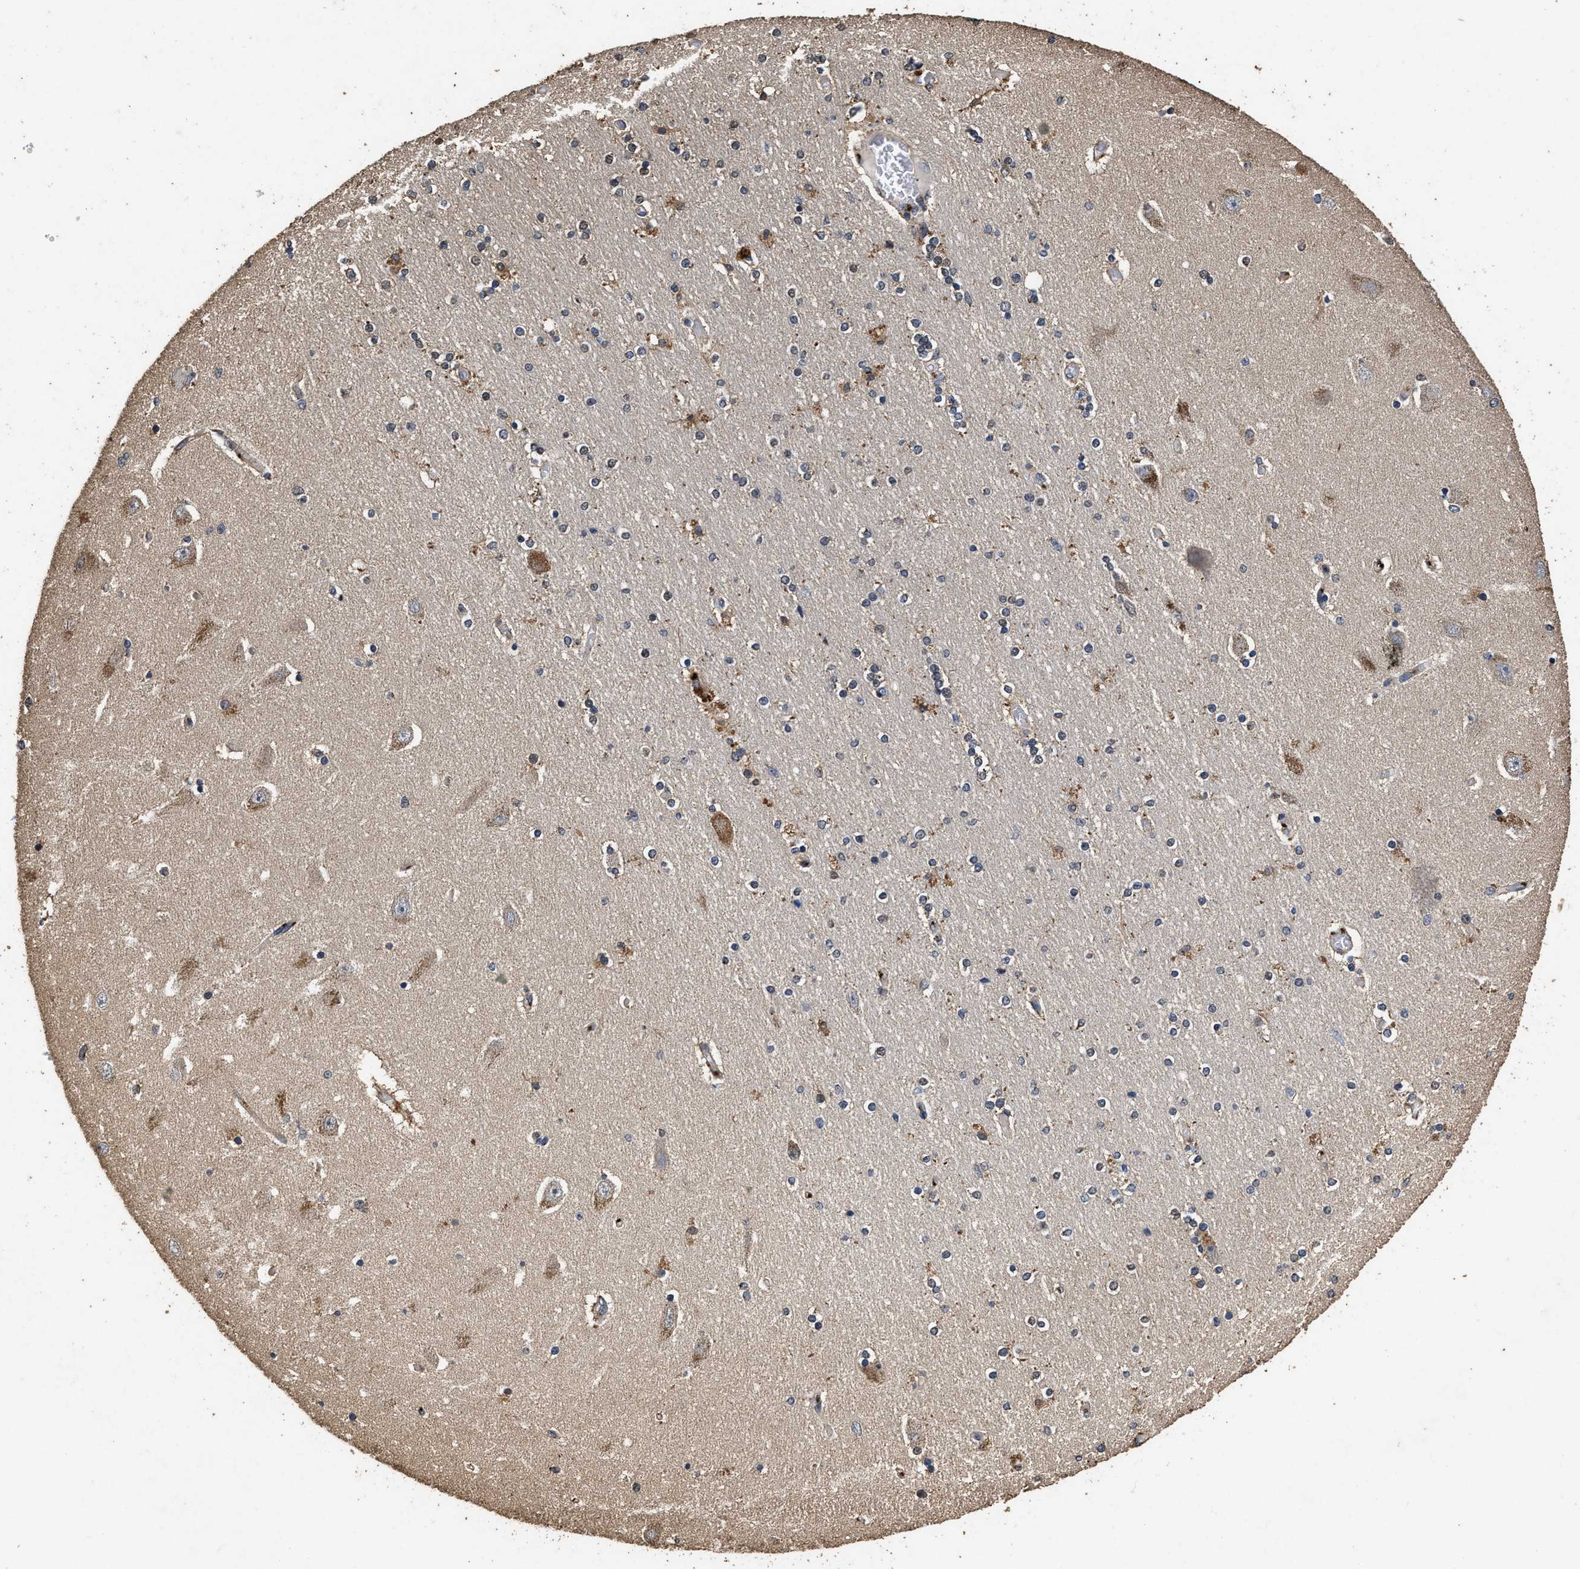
{"staining": {"intensity": "moderate", "quantity": "<25%", "location": "cytoplasmic/membranous"}, "tissue": "hippocampus", "cell_type": "Glial cells", "image_type": "normal", "snomed": [{"axis": "morphology", "description": "Normal tissue, NOS"}, {"axis": "topography", "description": "Hippocampus"}], "caption": "The immunohistochemical stain labels moderate cytoplasmic/membranous positivity in glial cells of unremarkable hippocampus.", "gene": "TPST2", "patient": {"sex": "female", "age": 54}}